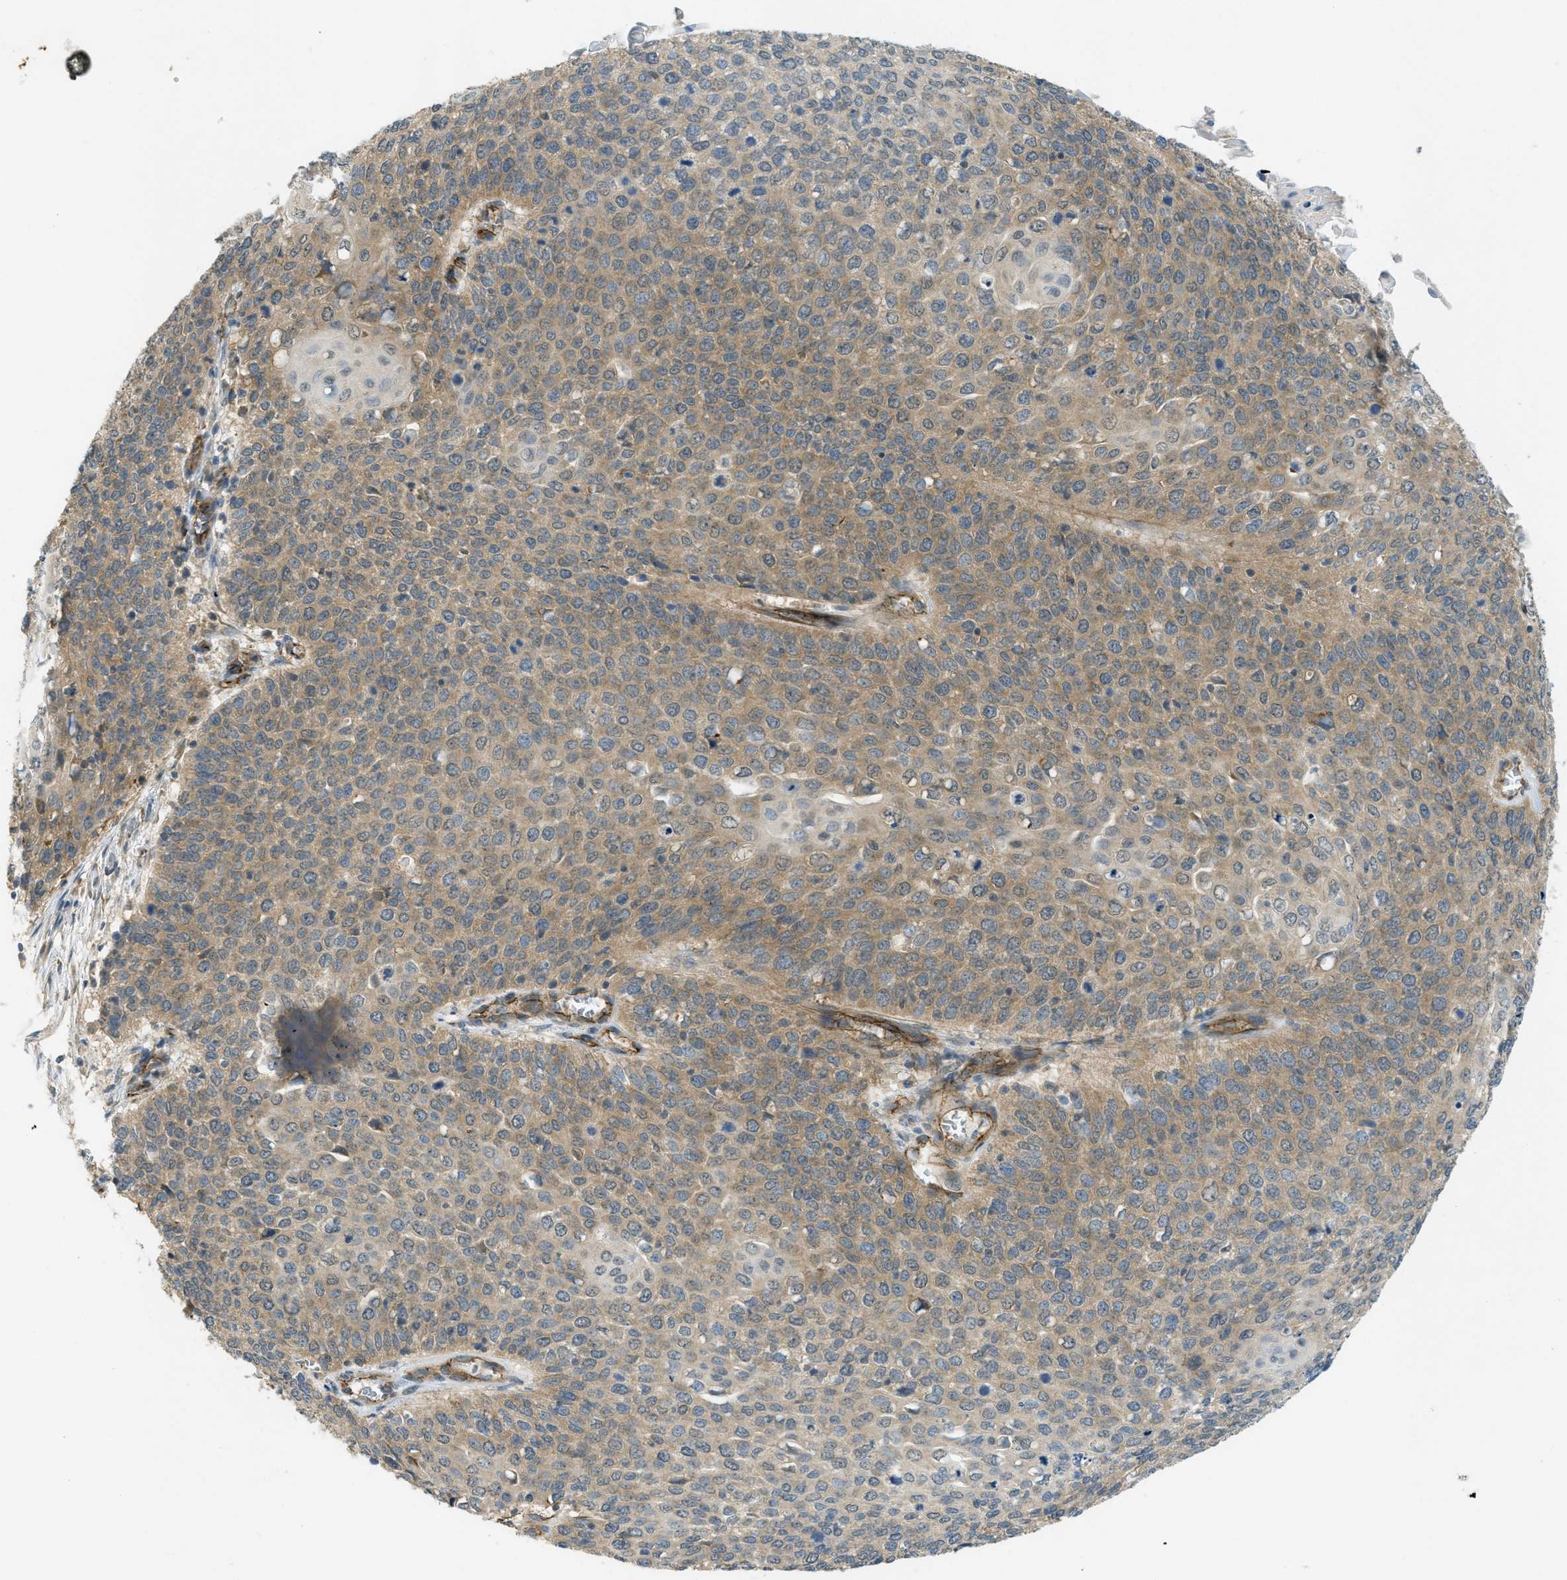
{"staining": {"intensity": "moderate", "quantity": ">75%", "location": "cytoplasmic/membranous"}, "tissue": "cervical cancer", "cell_type": "Tumor cells", "image_type": "cancer", "snomed": [{"axis": "morphology", "description": "Squamous cell carcinoma, NOS"}, {"axis": "topography", "description": "Cervix"}], "caption": "Protein expression analysis of human squamous cell carcinoma (cervical) reveals moderate cytoplasmic/membranous positivity in about >75% of tumor cells. (brown staining indicates protein expression, while blue staining denotes nuclei).", "gene": "JCAD", "patient": {"sex": "female", "age": 39}}